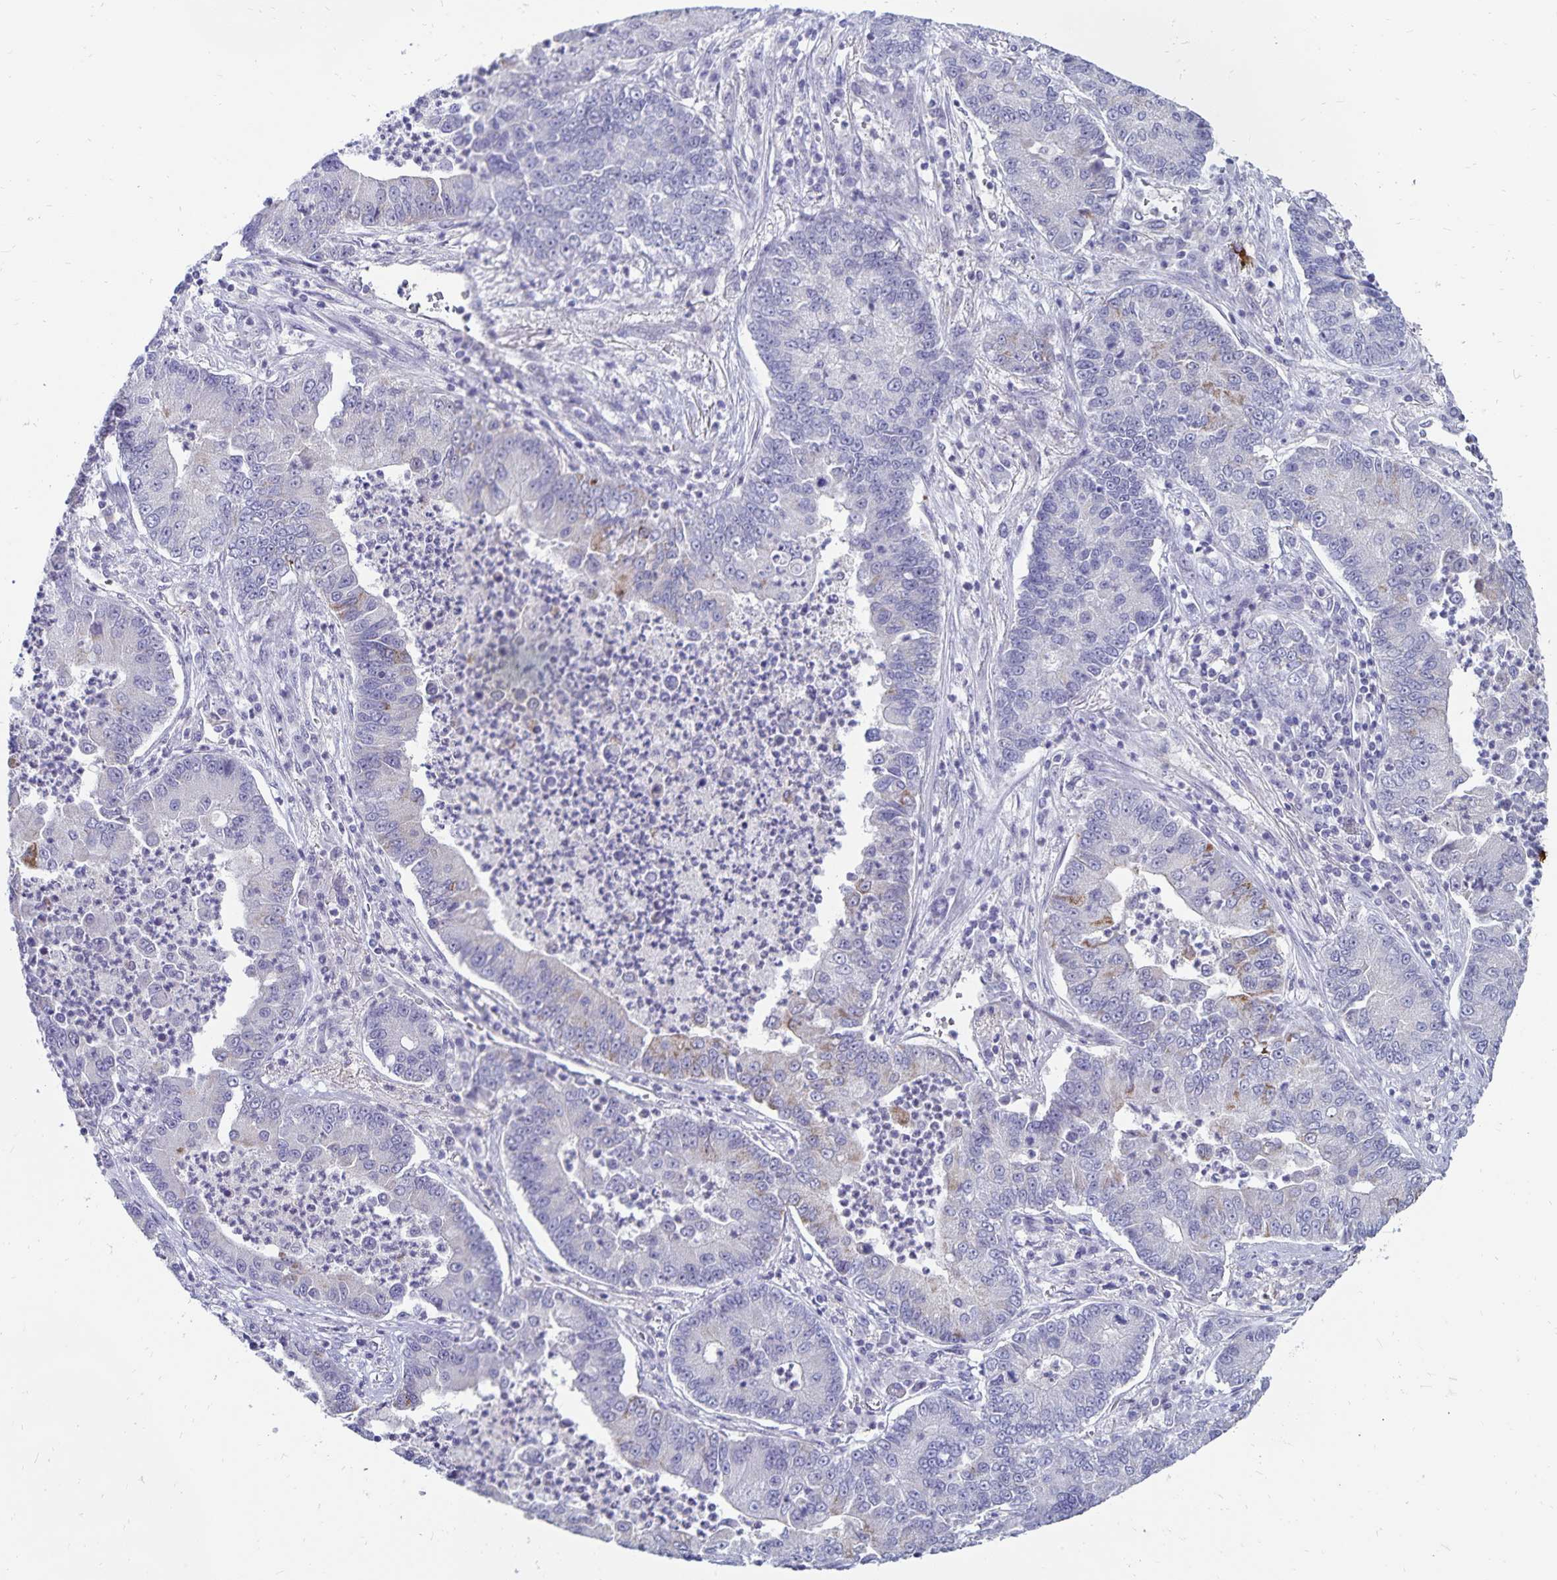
{"staining": {"intensity": "negative", "quantity": "none", "location": "none"}, "tissue": "lung cancer", "cell_type": "Tumor cells", "image_type": "cancer", "snomed": [{"axis": "morphology", "description": "Adenocarcinoma, NOS"}, {"axis": "topography", "description": "Lung"}], "caption": "IHC micrograph of human lung adenocarcinoma stained for a protein (brown), which demonstrates no staining in tumor cells.", "gene": "CDKN2B", "patient": {"sex": "female", "age": 57}}